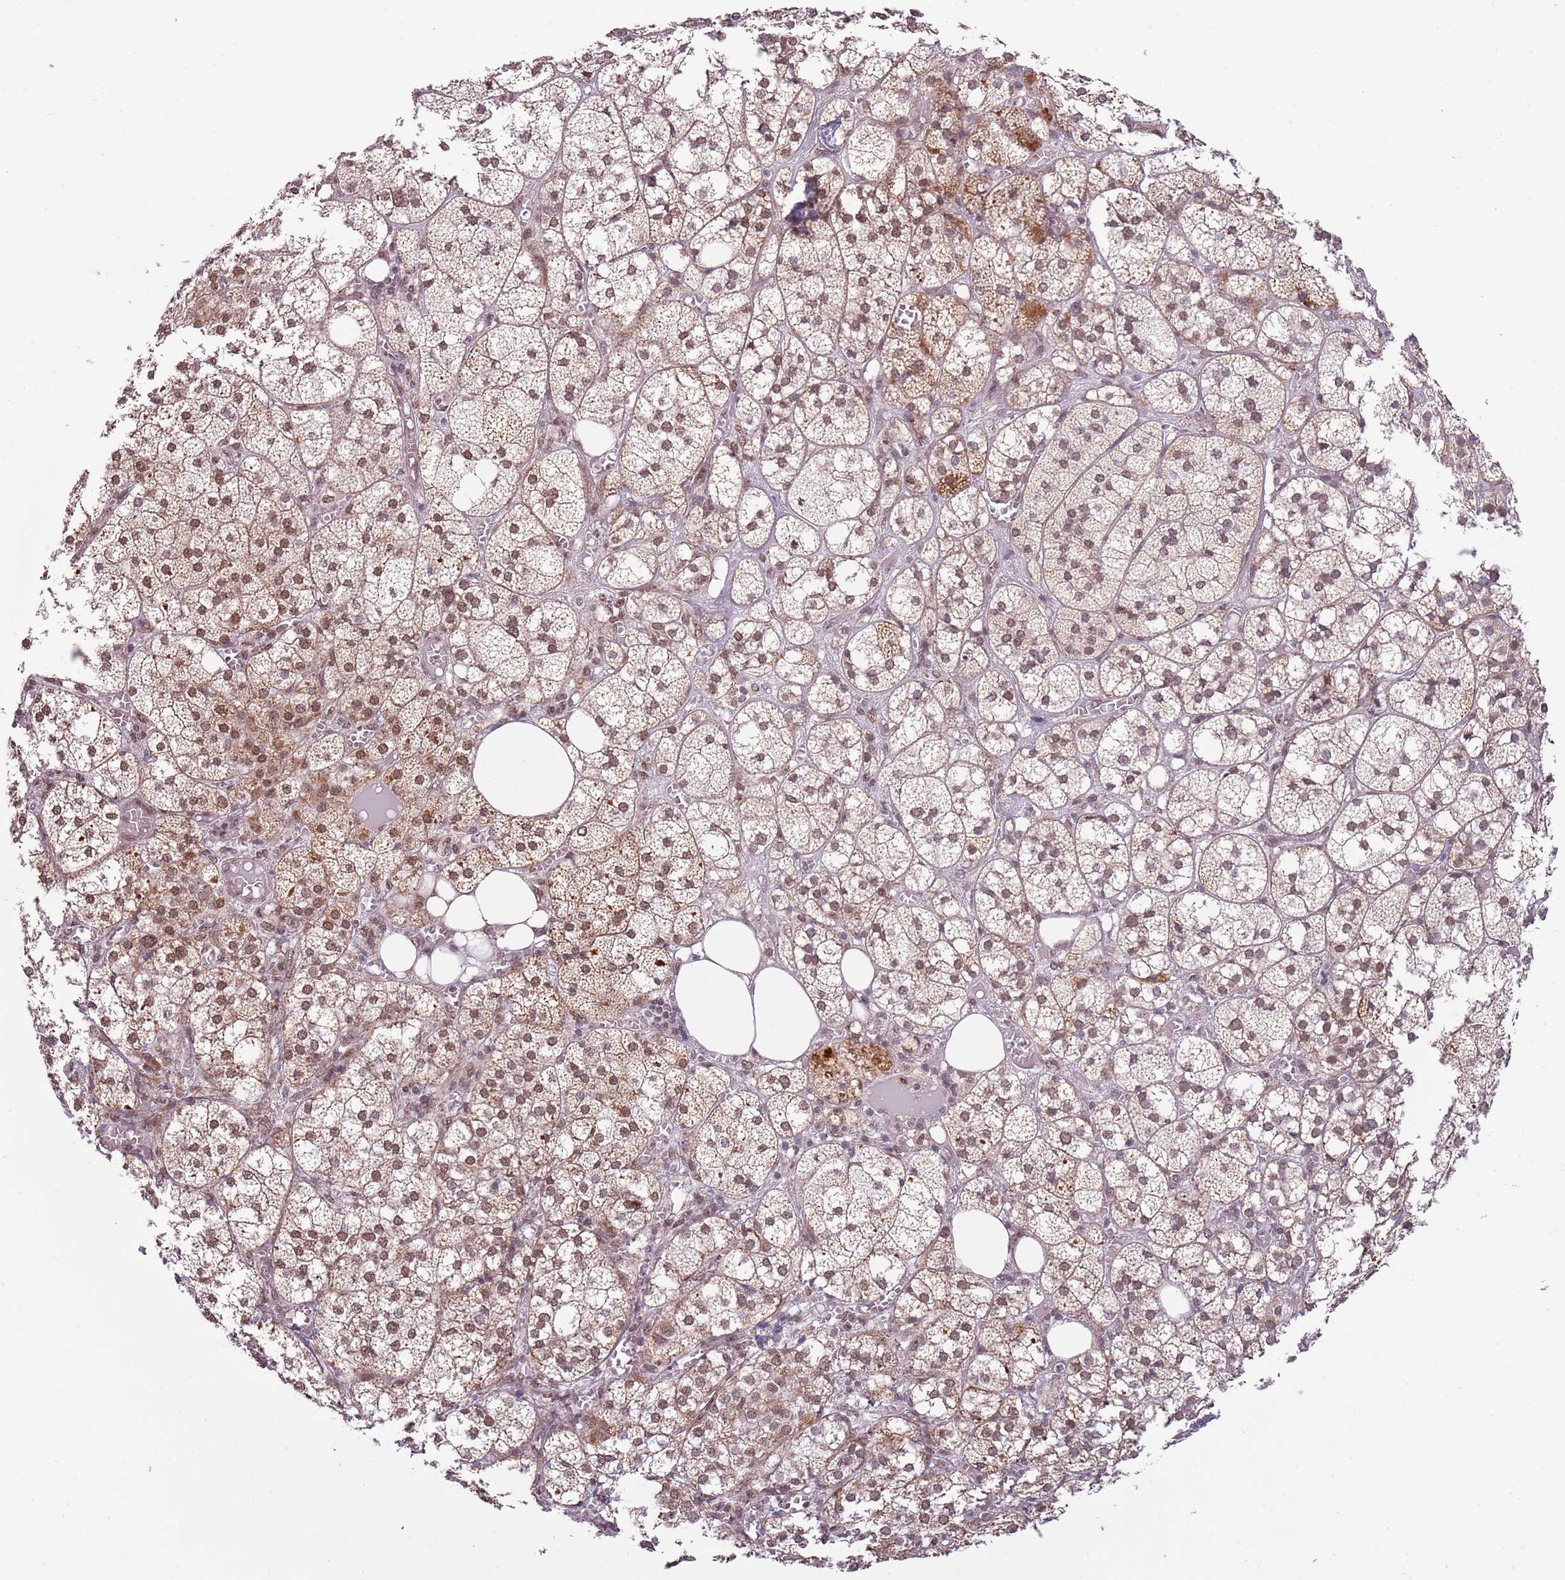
{"staining": {"intensity": "moderate", "quantity": "25%-75%", "location": "cytoplasmic/membranous,nuclear"}, "tissue": "adrenal gland", "cell_type": "Glandular cells", "image_type": "normal", "snomed": [{"axis": "morphology", "description": "Normal tissue, NOS"}, {"axis": "topography", "description": "Adrenal gland"}], "caption": "A high-resolution photomicrograph shows immunohistochemistry staining of unremarkable adrenal gland, which exhibits moderate cytoplasmic/membranous,nuclear positivity in about 25%-75% of glandular cells. The staining is performed using DAB brown chromogen to label protein expression. The nuclei are counter-stained blue using hematoxylin.", "gene": "FAM120AOS", "patient": {"sex": "female", "age": 61}}